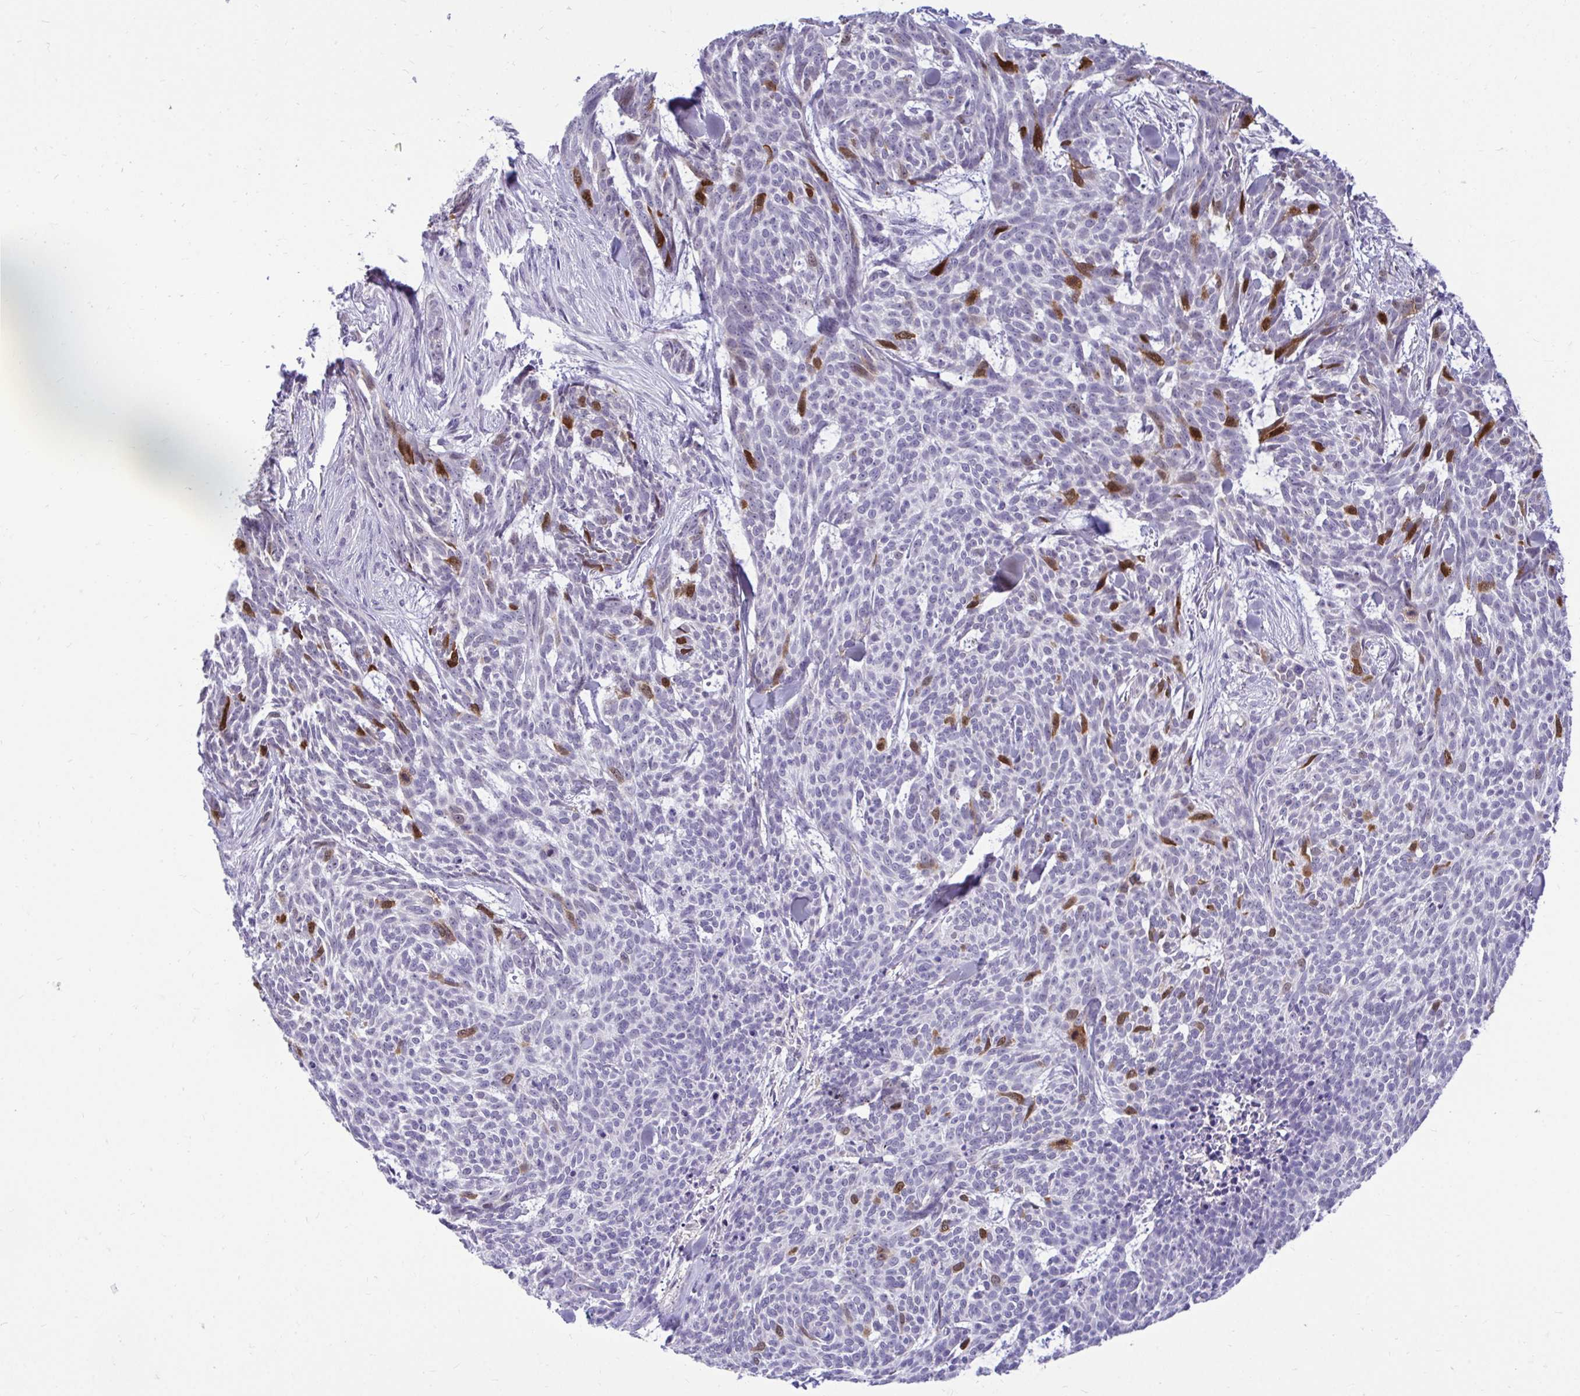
{"staining": {"intensity": "strong", "quantity": "<25%", "location": "nuclear"}, "tissue": "skin cancer", "cell_type": "Tumor cells", "image_type": "cancer", "snomed": [{"axis": "morphology", "description": "Basal cell carcinoma"}, {"axis": "topography", "description": "Skin"}], "caption": "Immunohistochemical staining of human skin cancer (basal cell carcinoma) shows medium levels of strong nuclear protein positivity in about <25% of tumor cells.", "gene": "CDC20", "patient": {"sex": "female", "age": 93}}